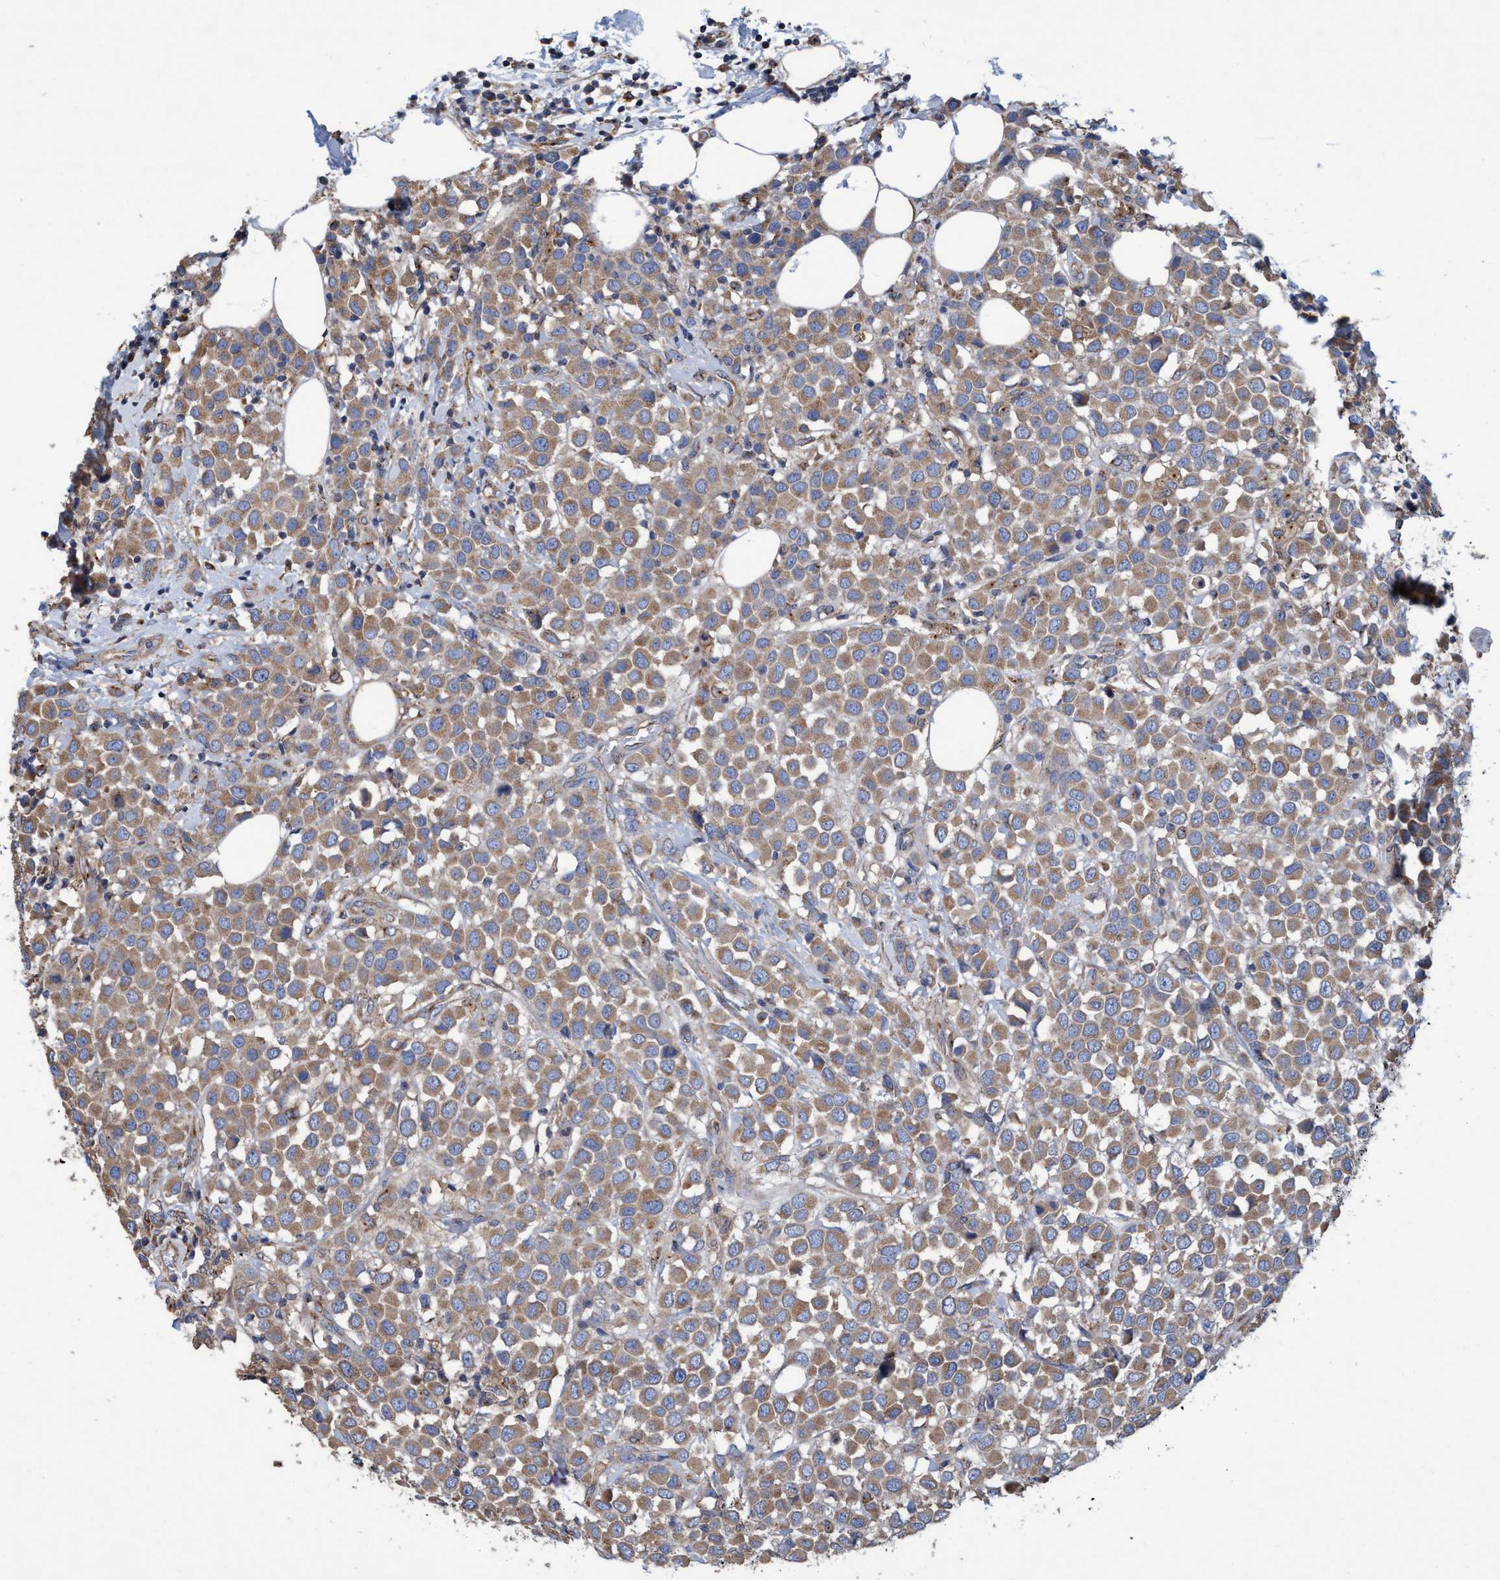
{"staining": {"intensity": "moderate", "quantity": ">75%", "location": "cytoplasmic/membranous"}, "tissue": "breast cancer", "cell_type": "Tumor cells", "image_type": "cancer", "snomed": [{"axis": "morphology", "description": "Duct carcinoma"}, {"axis": "topography", "description": "Breast"}], "caption": "Protein expression analysis of human breast cancer (invasive ductal carcinoma) reveals moderate cytoplasmic/membranous staining in about >75% of tumor cells.", "gene": "BICD2", "patient": {"sex": "female", "age": 61}}